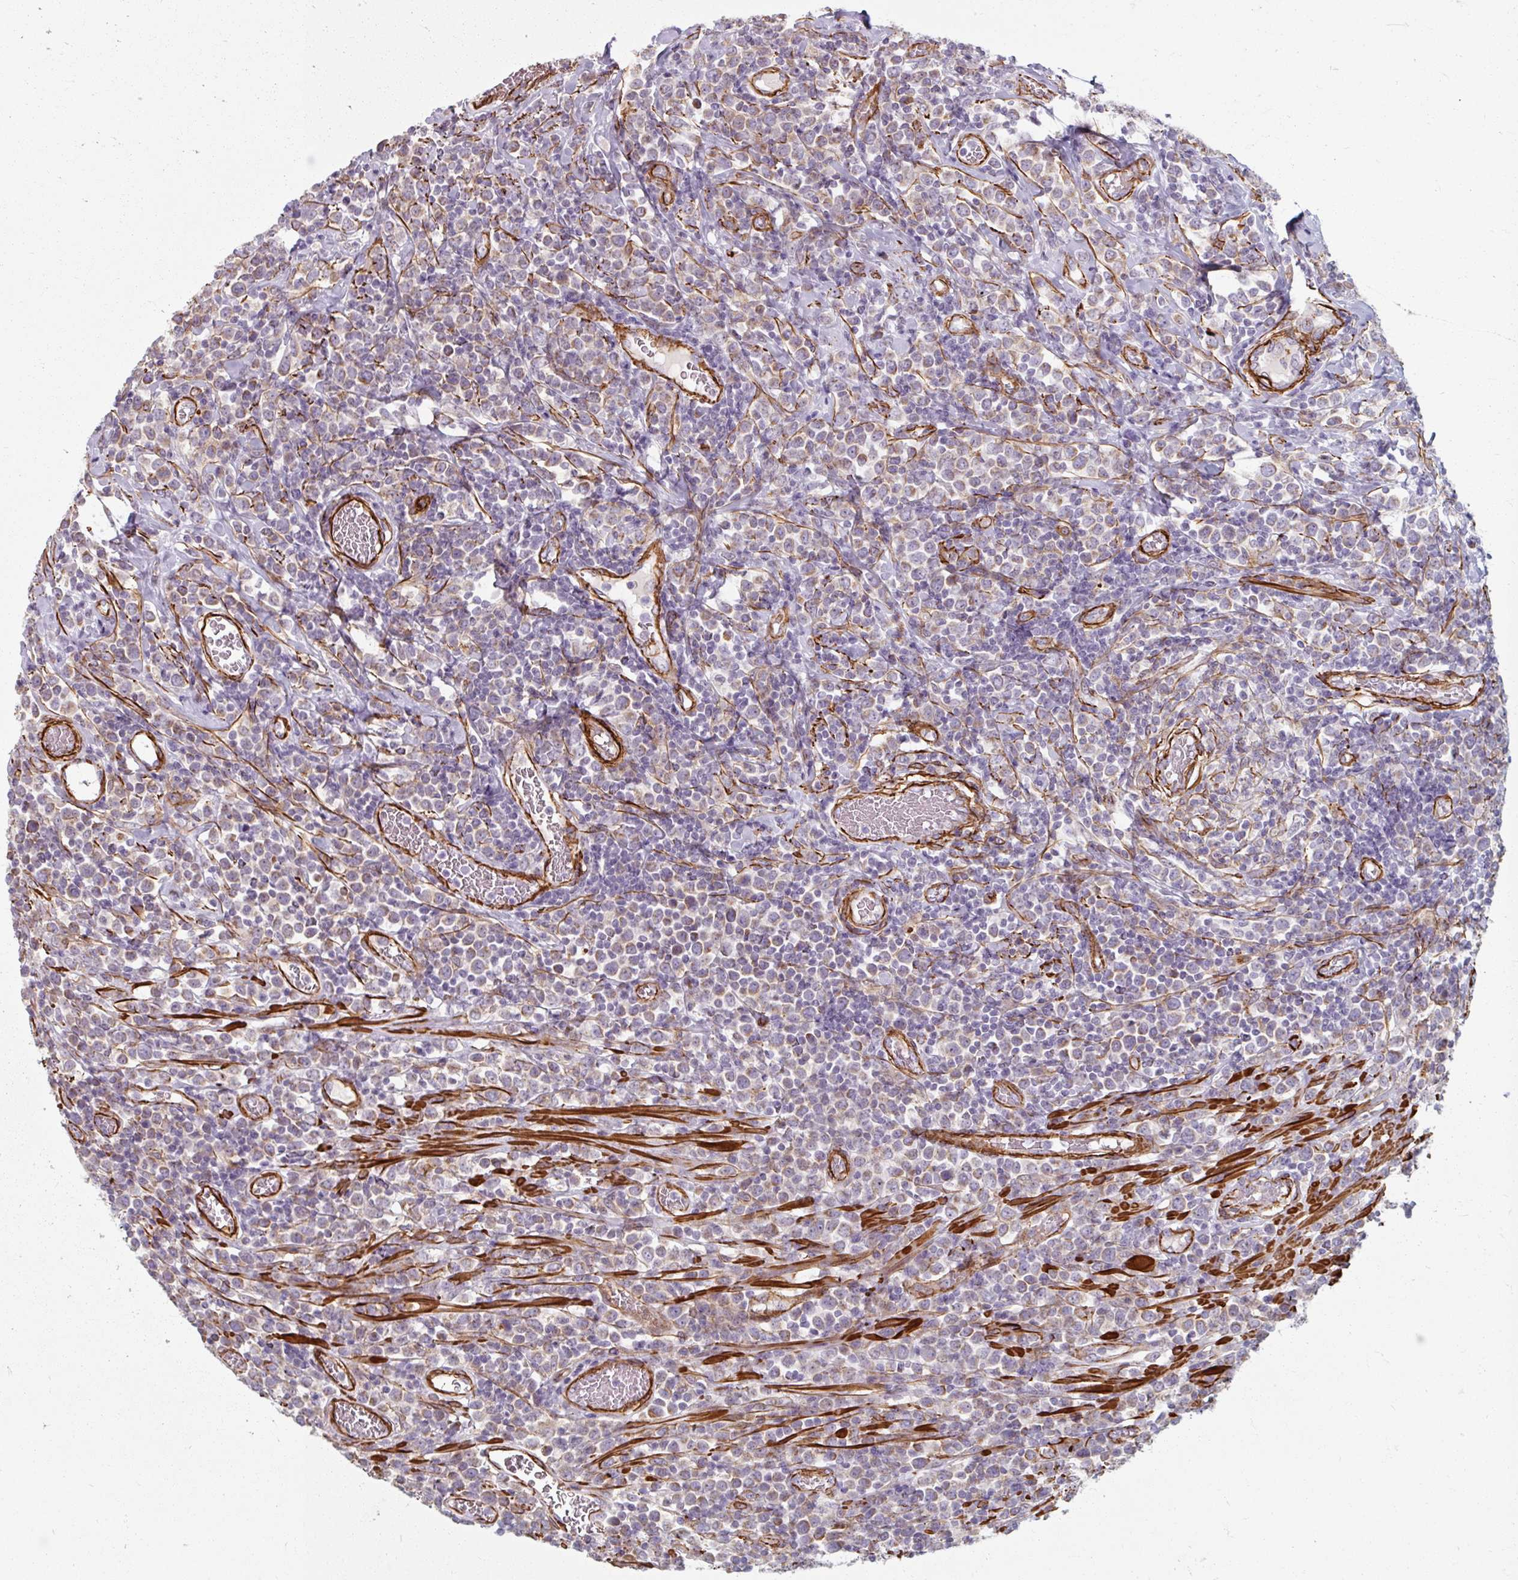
{"staining": {"intensity": "negative", "quantity": "none", "location": "none"}, "tissue": "lymphoma", "cell_type": "Tumor cells", "image_type": "cancer", "snomed": [{"axis": "morphology", "description": "Malignant lymphoma, non-Hodgkin's type, High grade"}, {"axis": "topography", "description": "Soft tissue"}], "caption": "DAB immunohistochemical staining of lymphoma displays no significant positivity in tumor cells.", "gene": "MRPS5", "patient": {"sex": "female", "age": 56}}